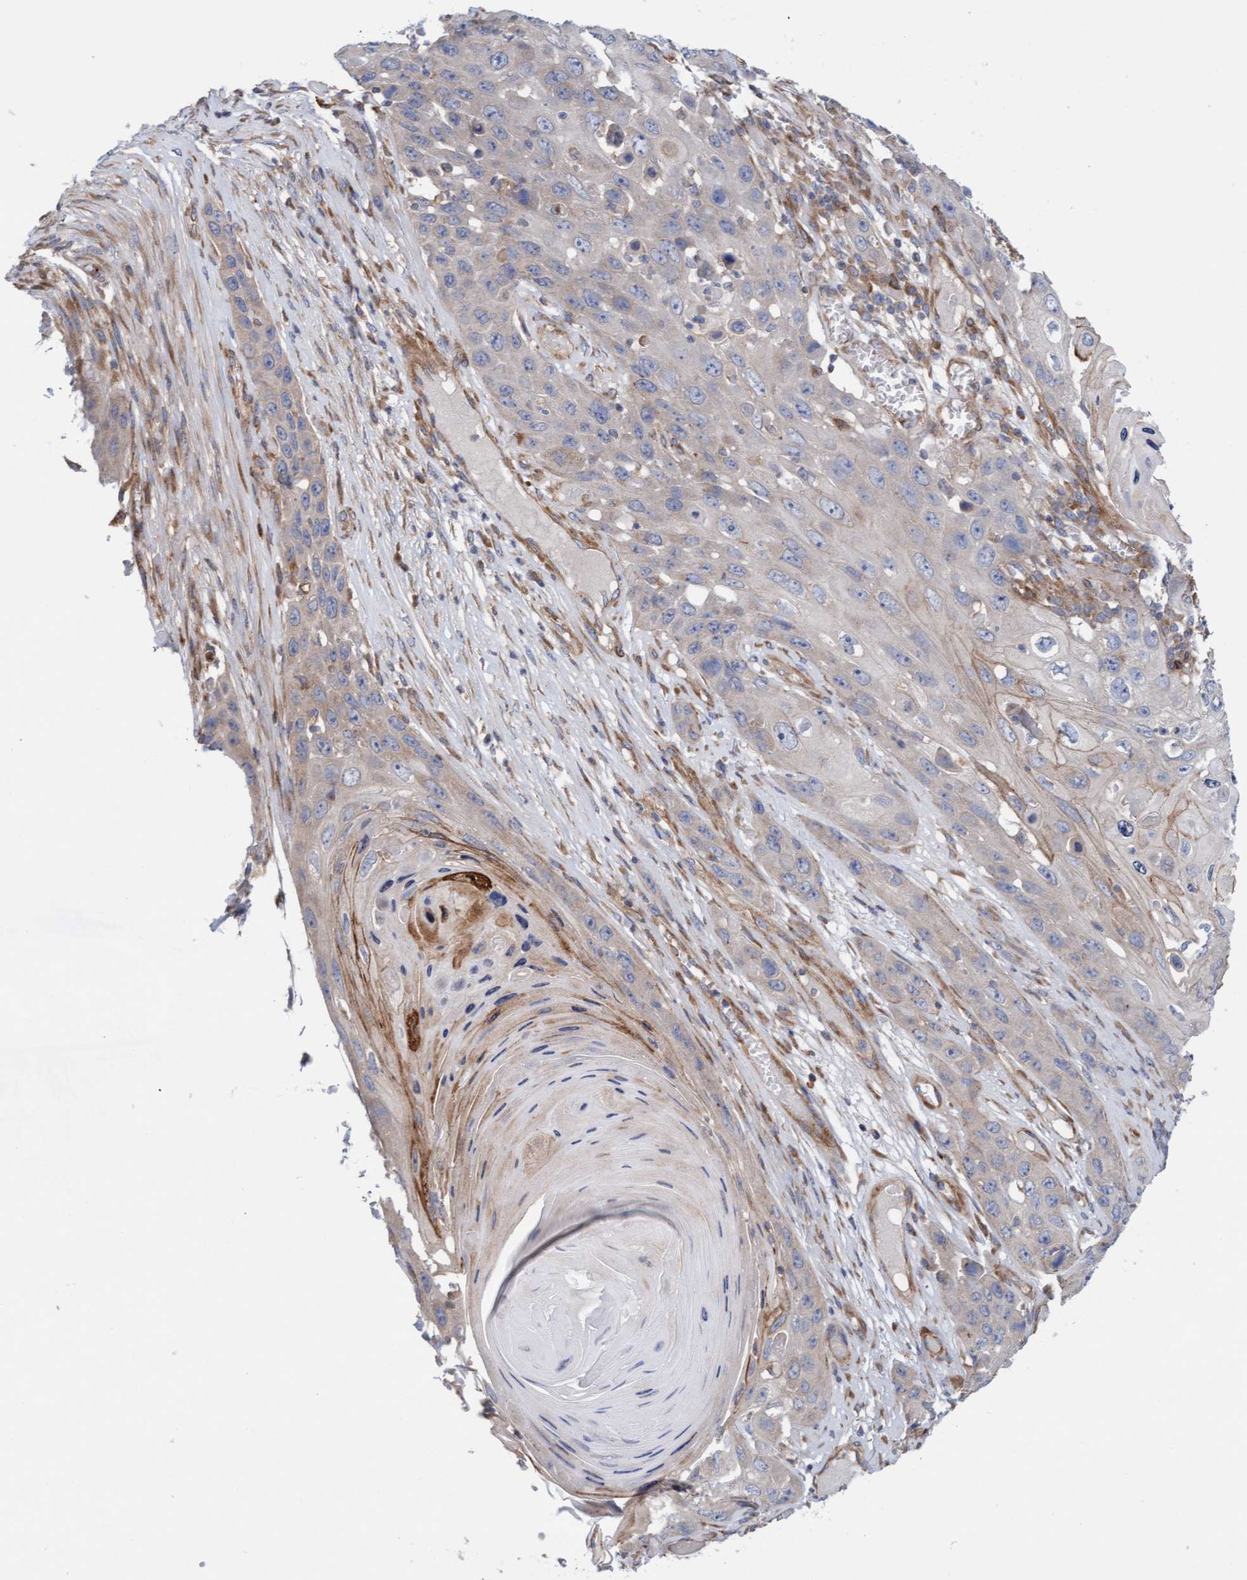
{"staining": {"intensity": "weak", "quantity": "<25%", "location": "cytoplasmic/membranous"}, "tissue": "skin cancer", "cell_type": "Tumor cells", "image_type": "cancer", "snomed": [{"axis": "morphology", "description": "Squamous cell carcinoma, NOS"}, {"axis": "topography", "description": "Skin"}], "caption": "An immunohistochemistry image of squamous cell carcinoma (skin) is shown. There is no staining in tumor cells of squamous cell carcinoma (skin).", "gene": "CDK5RAP3", "patient": {"sex": "male", "age": 55}}